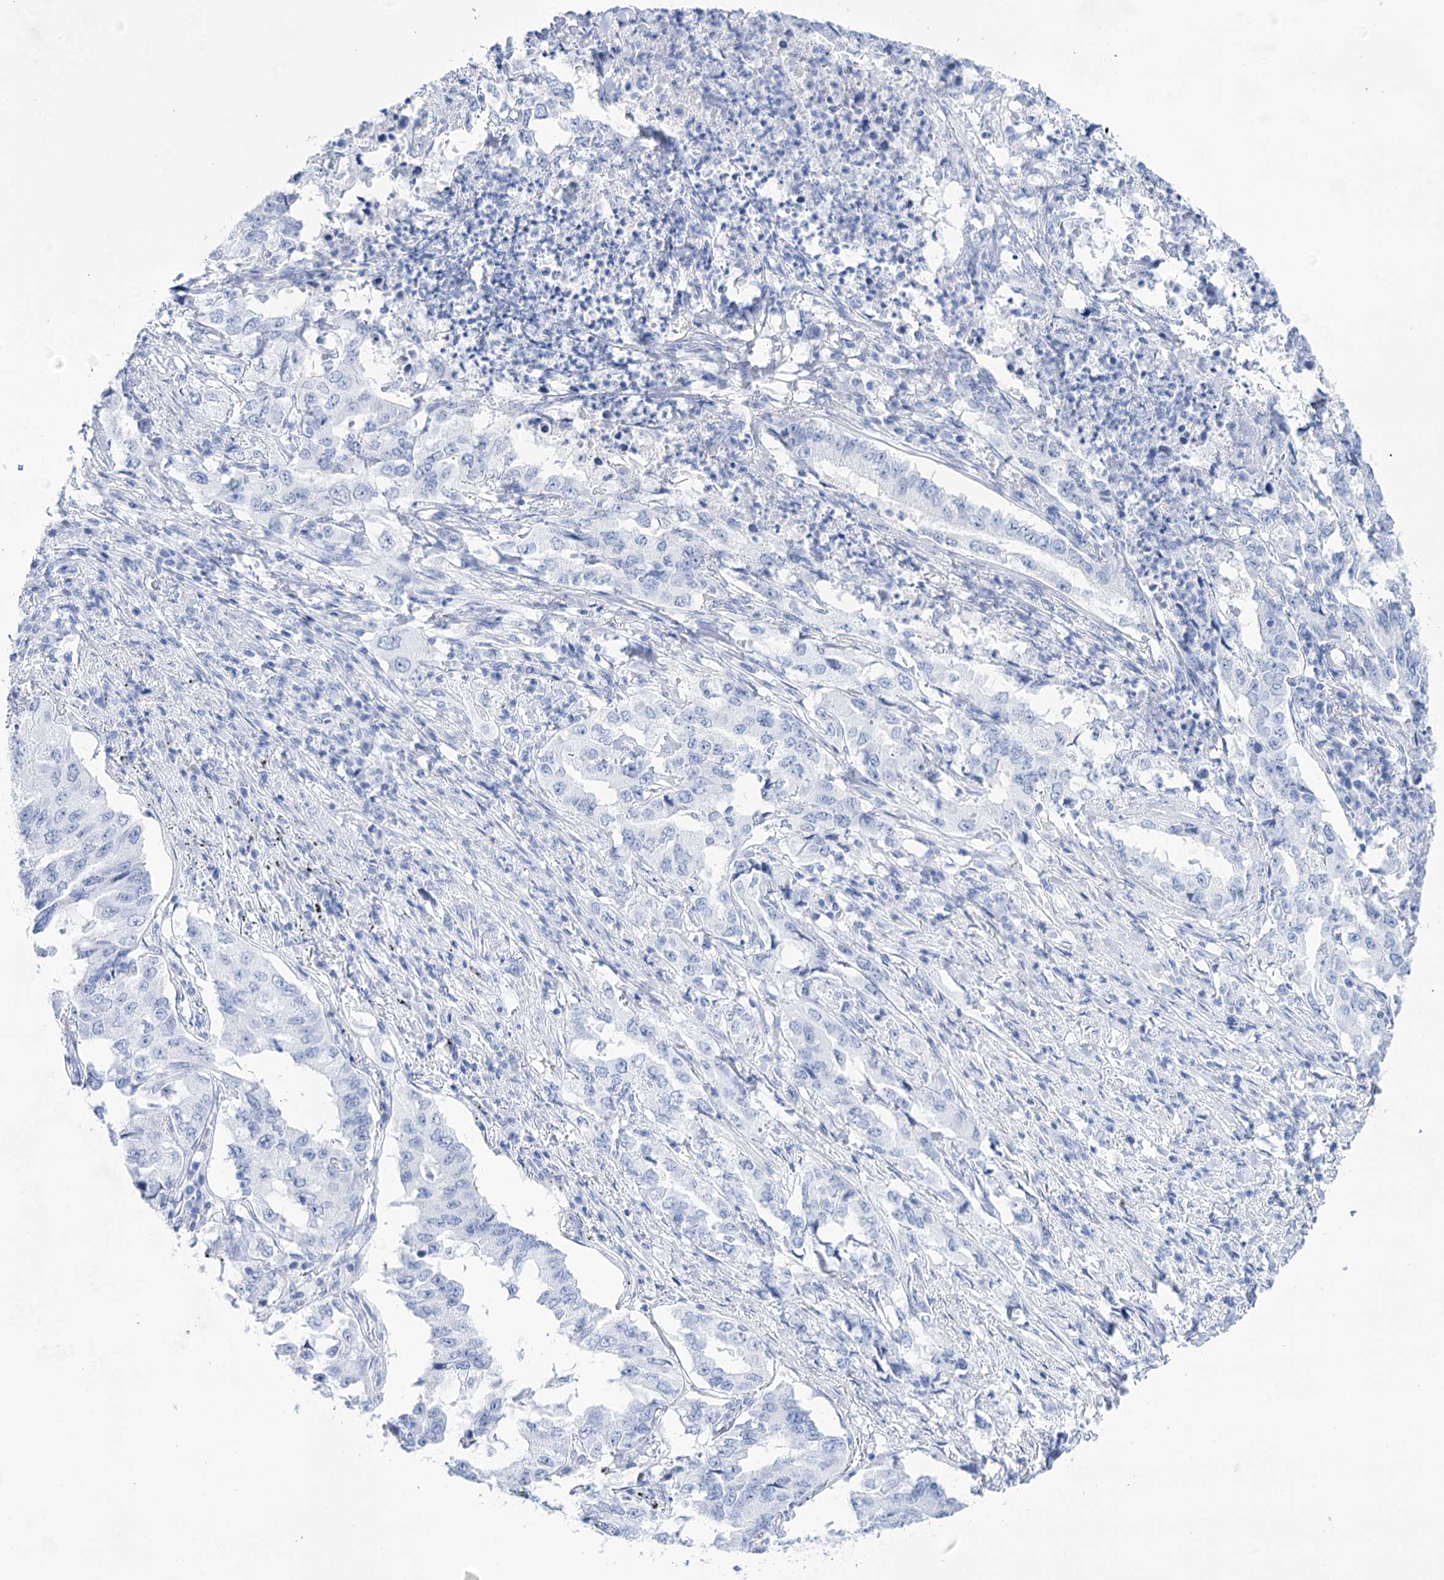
{"staining": {"intensity": "negative", "quantity": "none", "location": "none"}, "tissue": "lung cancer", "cell_type": "Tumor cells", "image_type": "cancer", "snomed": [{"axis": "morphology", "description": "Adenocarcinoma, NOS"}, {"axis": "topography", "description": "Lung"}], "caption": "This is an immunohistochemistry histopathology image of human lung cancer. There is no positivity in tumor cells.", "gene": "LALBA", "patient": {"sex": "female", "age": 51}}